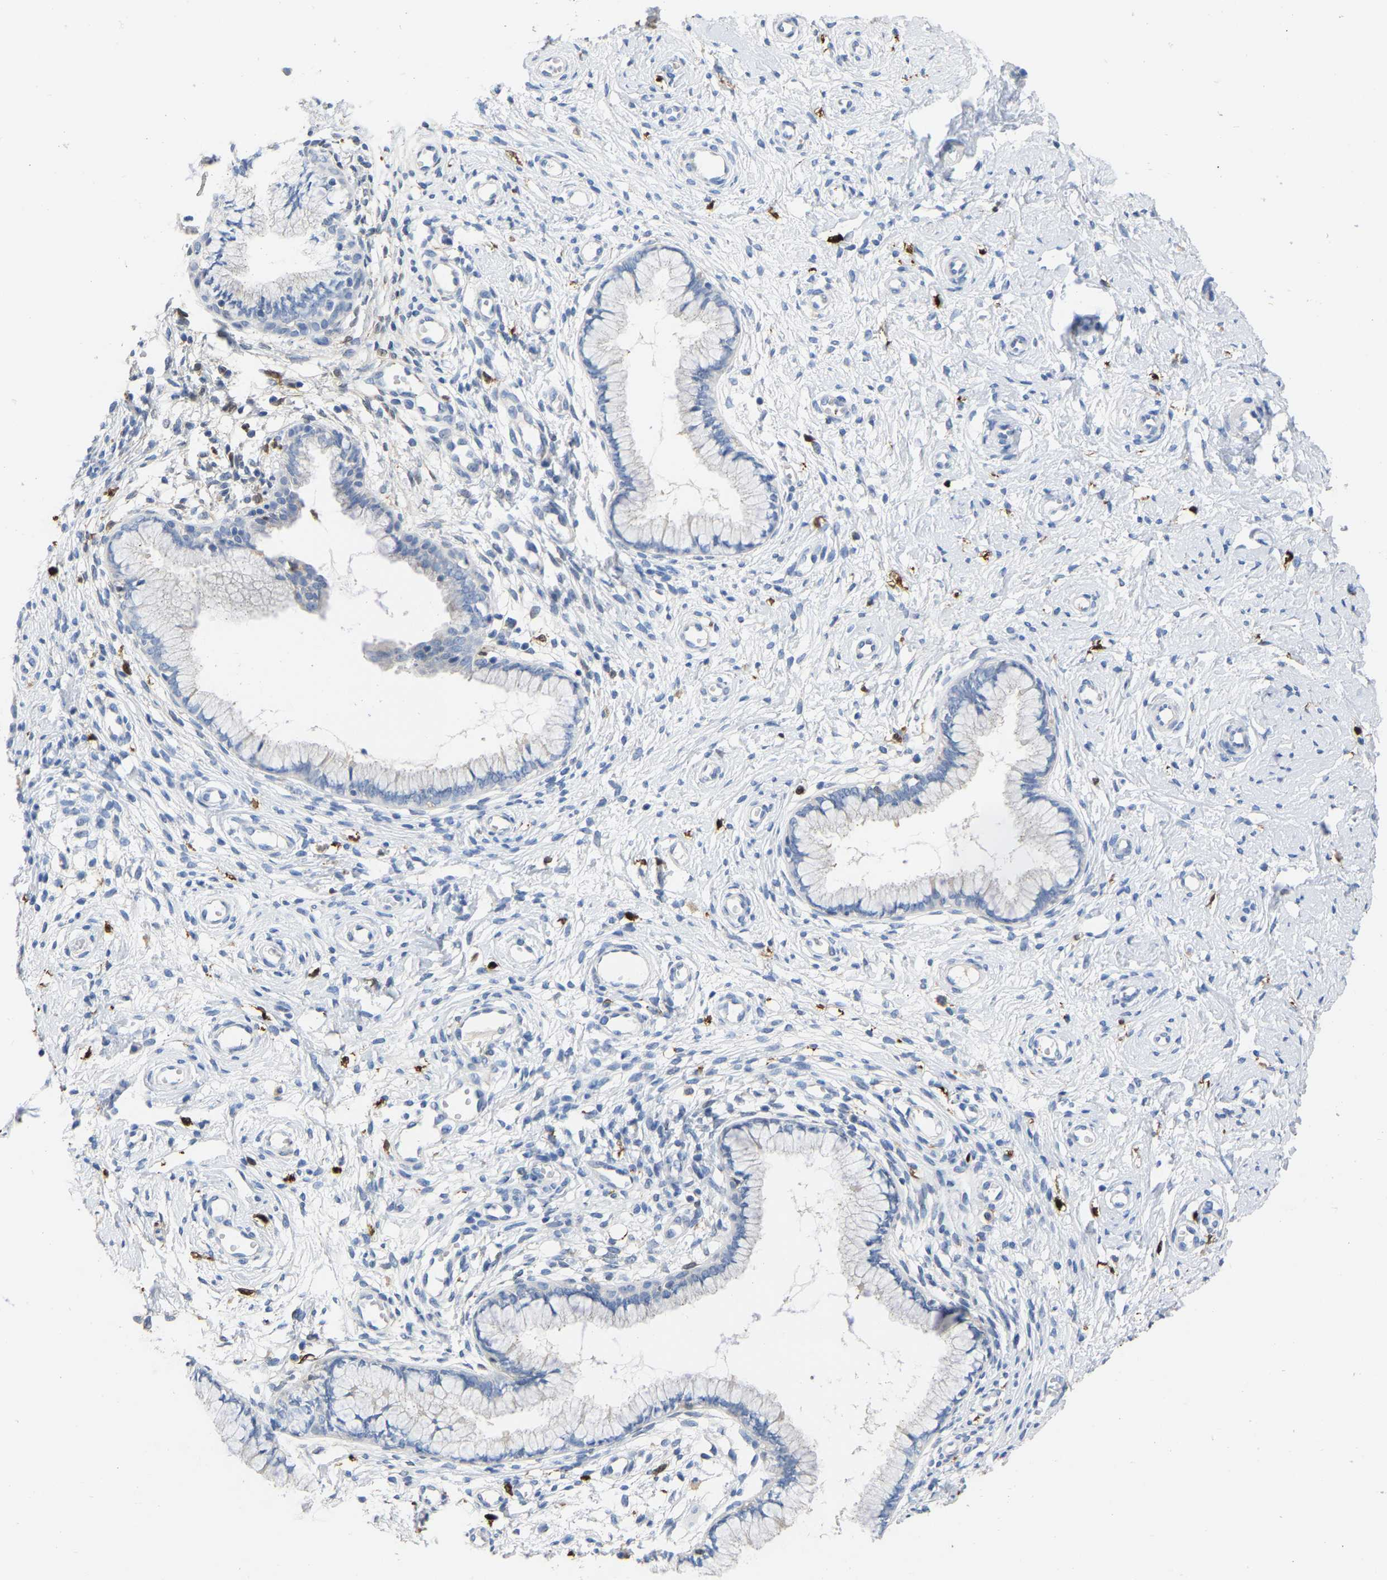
{"staining": {"intensity": "negative", "quantity": "none", "location": "none"}, "tissue": "cervix", "cell_type": "Glandular cells", "image_type": "normal", "snomed": [{"axis": "morphology", "description": "Normal tissue, NOS"}, {"axis": "topography", "description": "Cervix"}], "caption": "This is an immunohistochemistry (IHC) photomicrograph of benign cervix. There is no staining in glandular cells.", "gene": "ULBP2", "patient": {"sex": "female", "age": 65}}